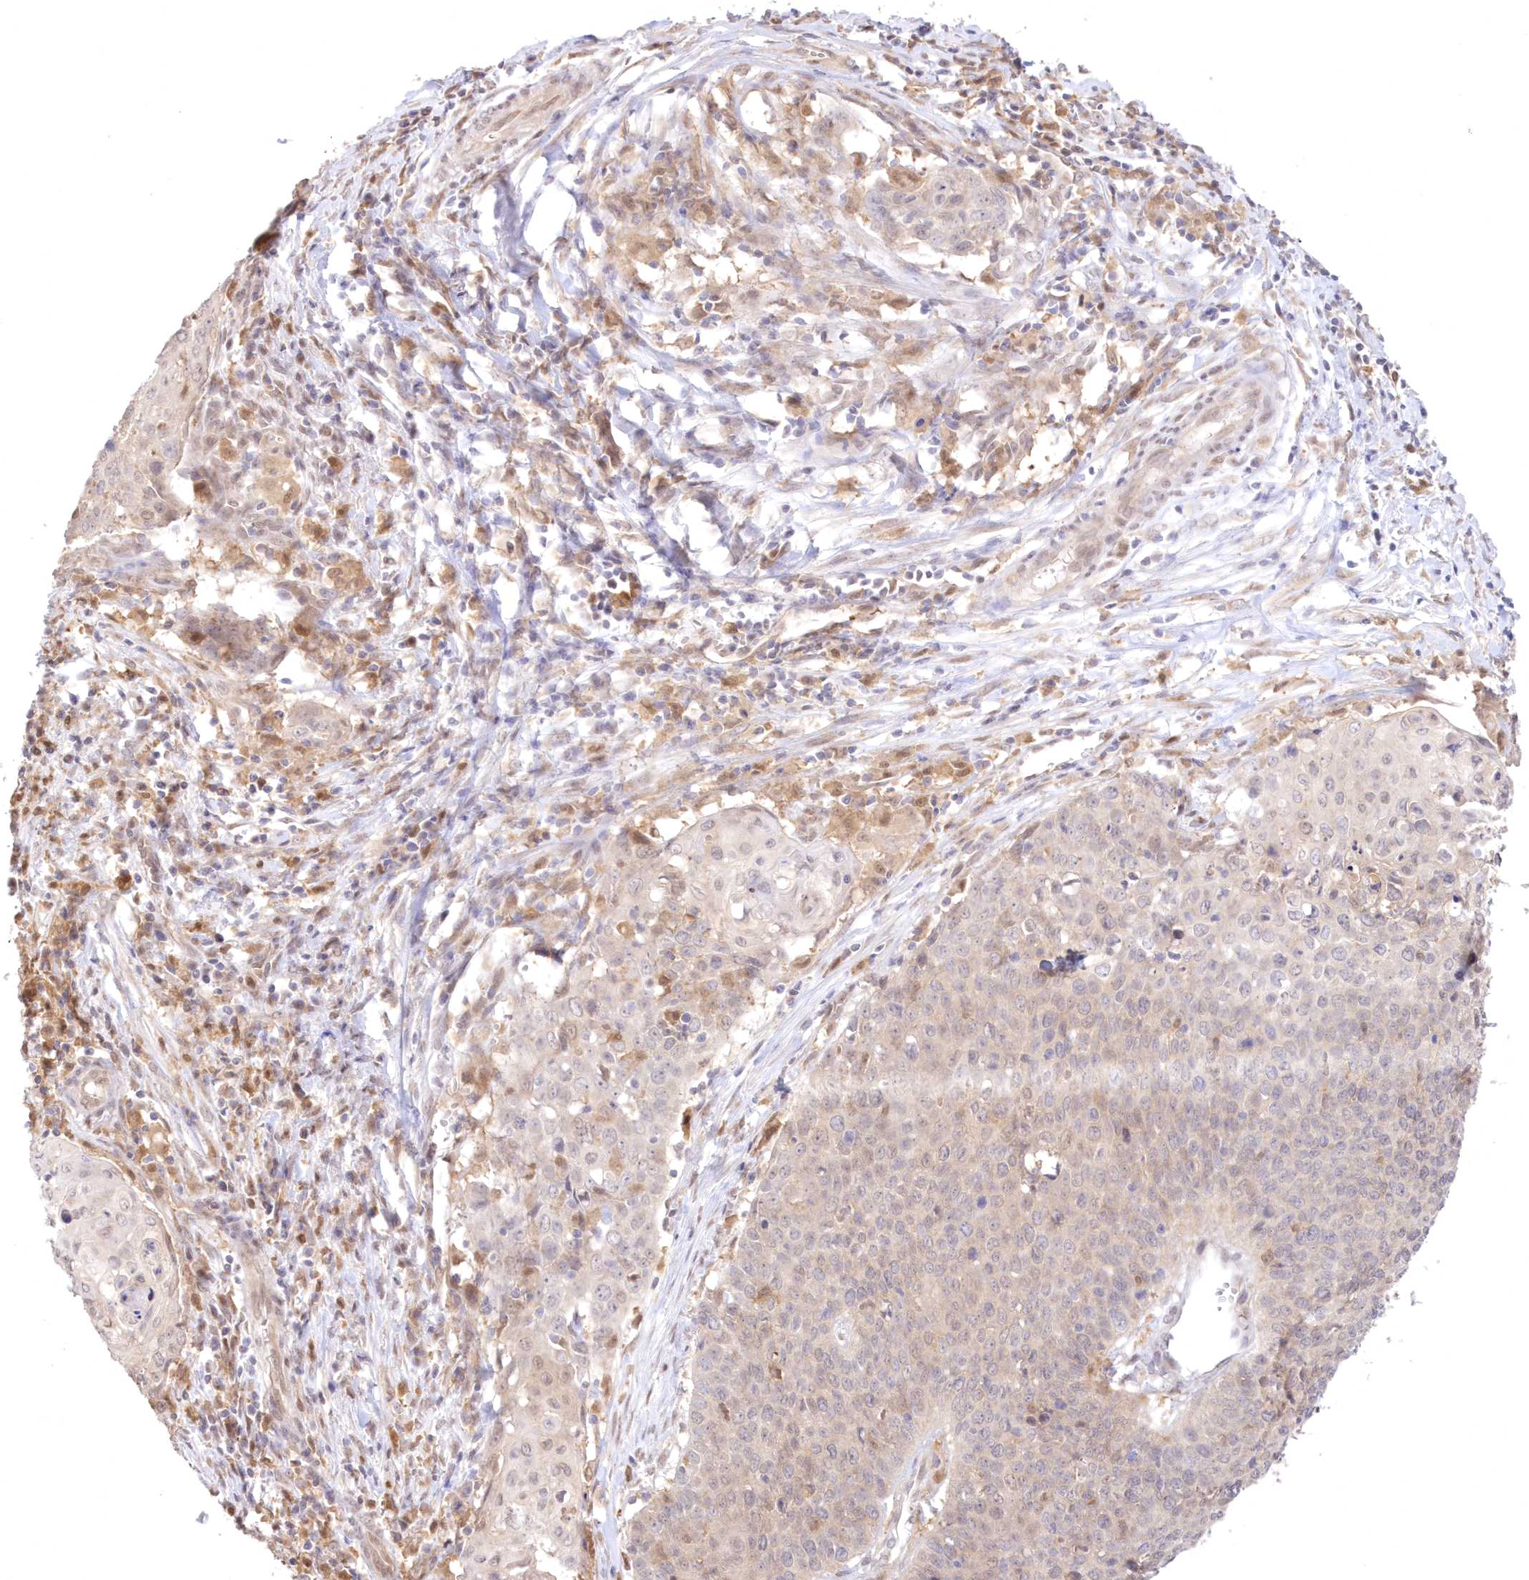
{"staining": {"intensity": "weak", "quantity": "25%-75%", "location": "cytoplasmic/membranous"}, "tissue": "cervical cancer", "cell_type": "Tumor cells", "image_type": "cancer", "snomed": [{"axis": "morphology", "description": "Squamous cell carcinoma, NOS"}, {"axis": "topography", "description": "Cervix"}], "caption": "Brown immunohistochemical staining in human cervical cancer exhibits weak cytoplasmic/membranous expression in about 25%-75% of tumor cells.", "gene": "RNPEP", "patient": {"sex": "female", "age": 39}}